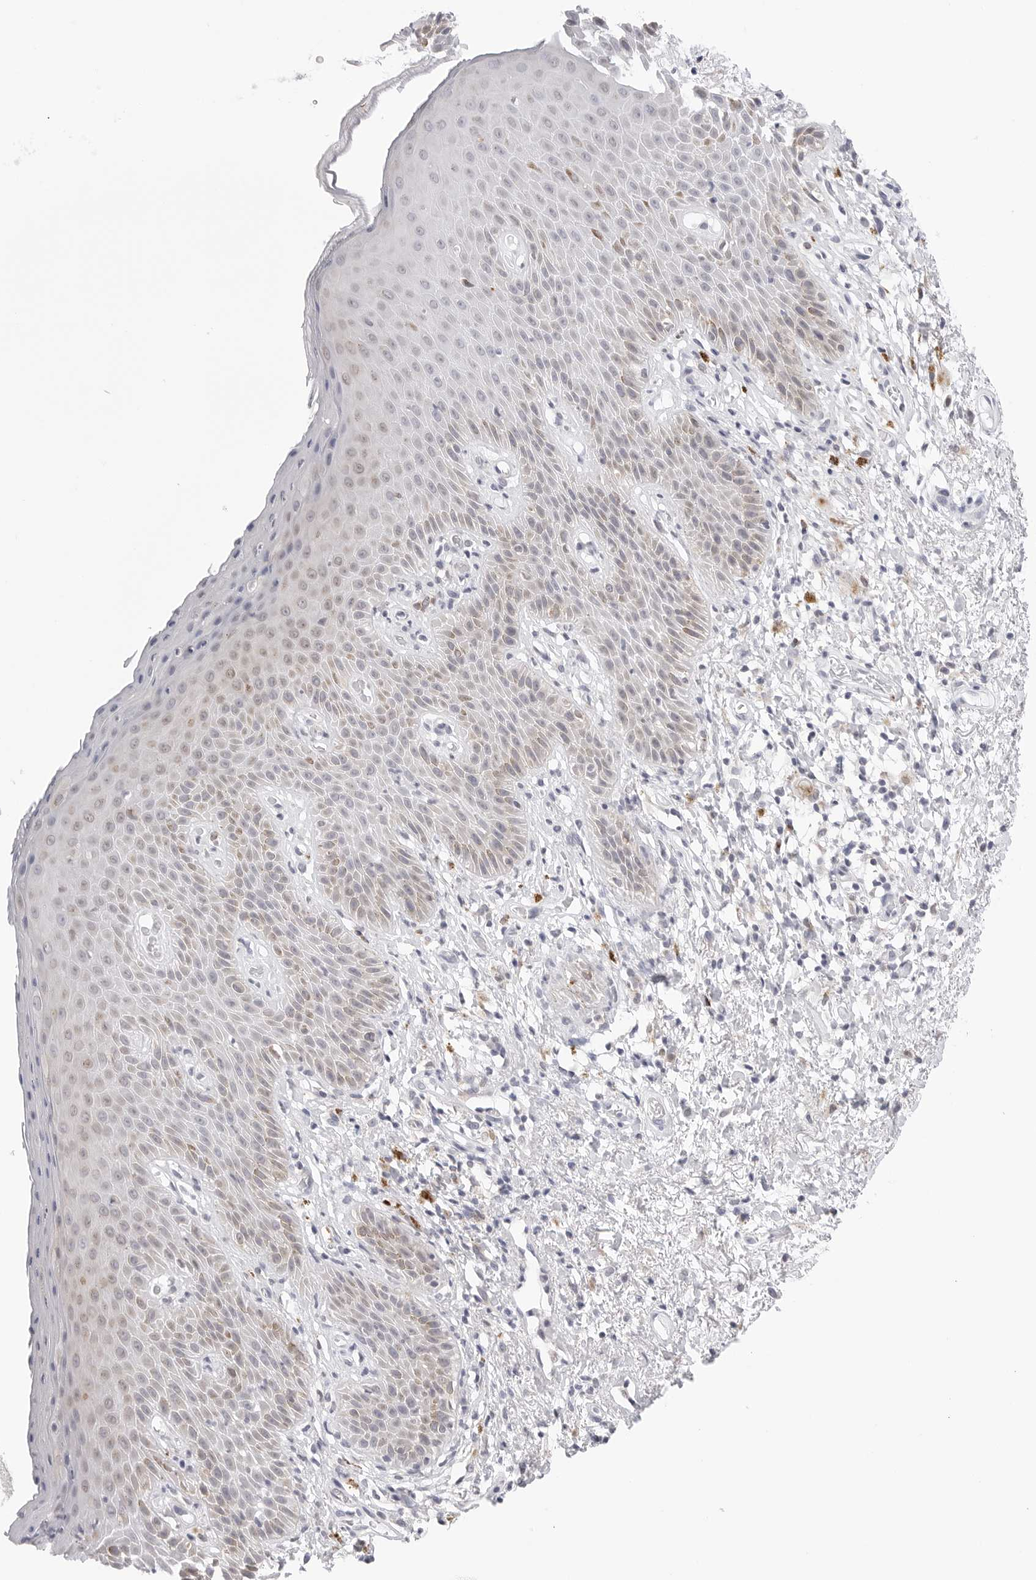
{"staining": {"intensity": "negative", "quantity": "none", "location": "none"}, "tissue": "skin", "cell_type": "Epidermal cells", "image_type": "normal", "snomed": [{"axis": "morphology", "description": "Normal tissue, NOS"}, {"axis": "topography", "description": "Anal"}], "caption": "Photomicrograph shows no protein positivity in epidermal cells of unremarkable skin. (Immunohistochemistry (ihc), brightfield microscopy, high magnification).", "gene": "RPN1", "patient": {"sex": "male", "age": 74}}